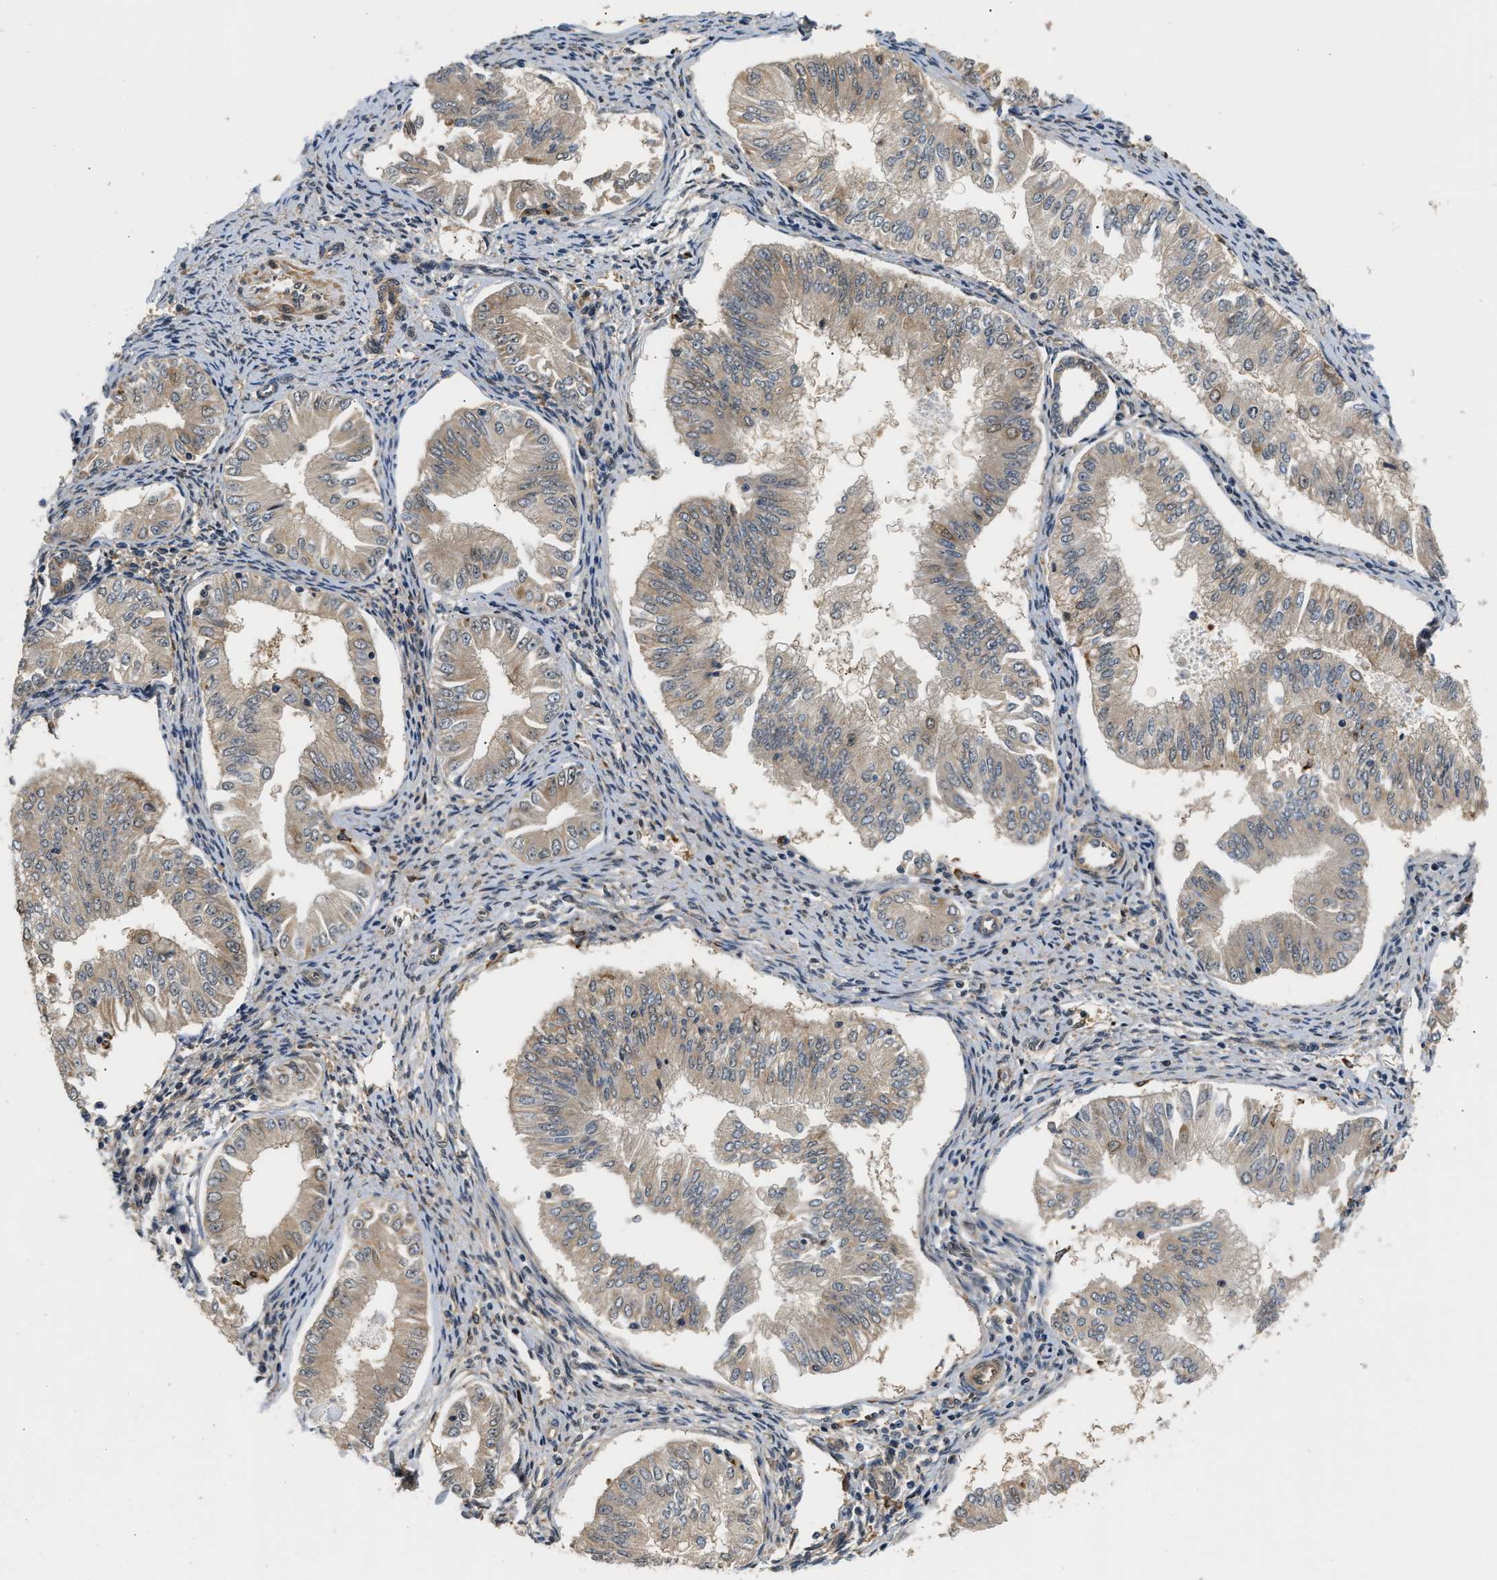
{"staining": {"intensity": "weak", "quantity": "25%-75%", "location": "cytoplasmic/membranous"}, "tissue": "endometrial cancer", "cell_type": "Tumor cells", "image_type": "cancer", "snomed": [{"axis": "morphology", "description": "Normal tissue, NOS"}, {"axis": "morphology", "description": "Adenocarcinoma, NOS"}, {"axis": "topography", "description": "Endometrium"}], "caption": "A high-resolution histopathology image shows IHC staining of endometrial cancer (adenocarcinoma), which demonstrates weak cytoplasmic/membranous positivity in approximately 25%-75% of tumor cells.", "gene": "LARP6", "patient": {"sex": "female", "age": 53}}